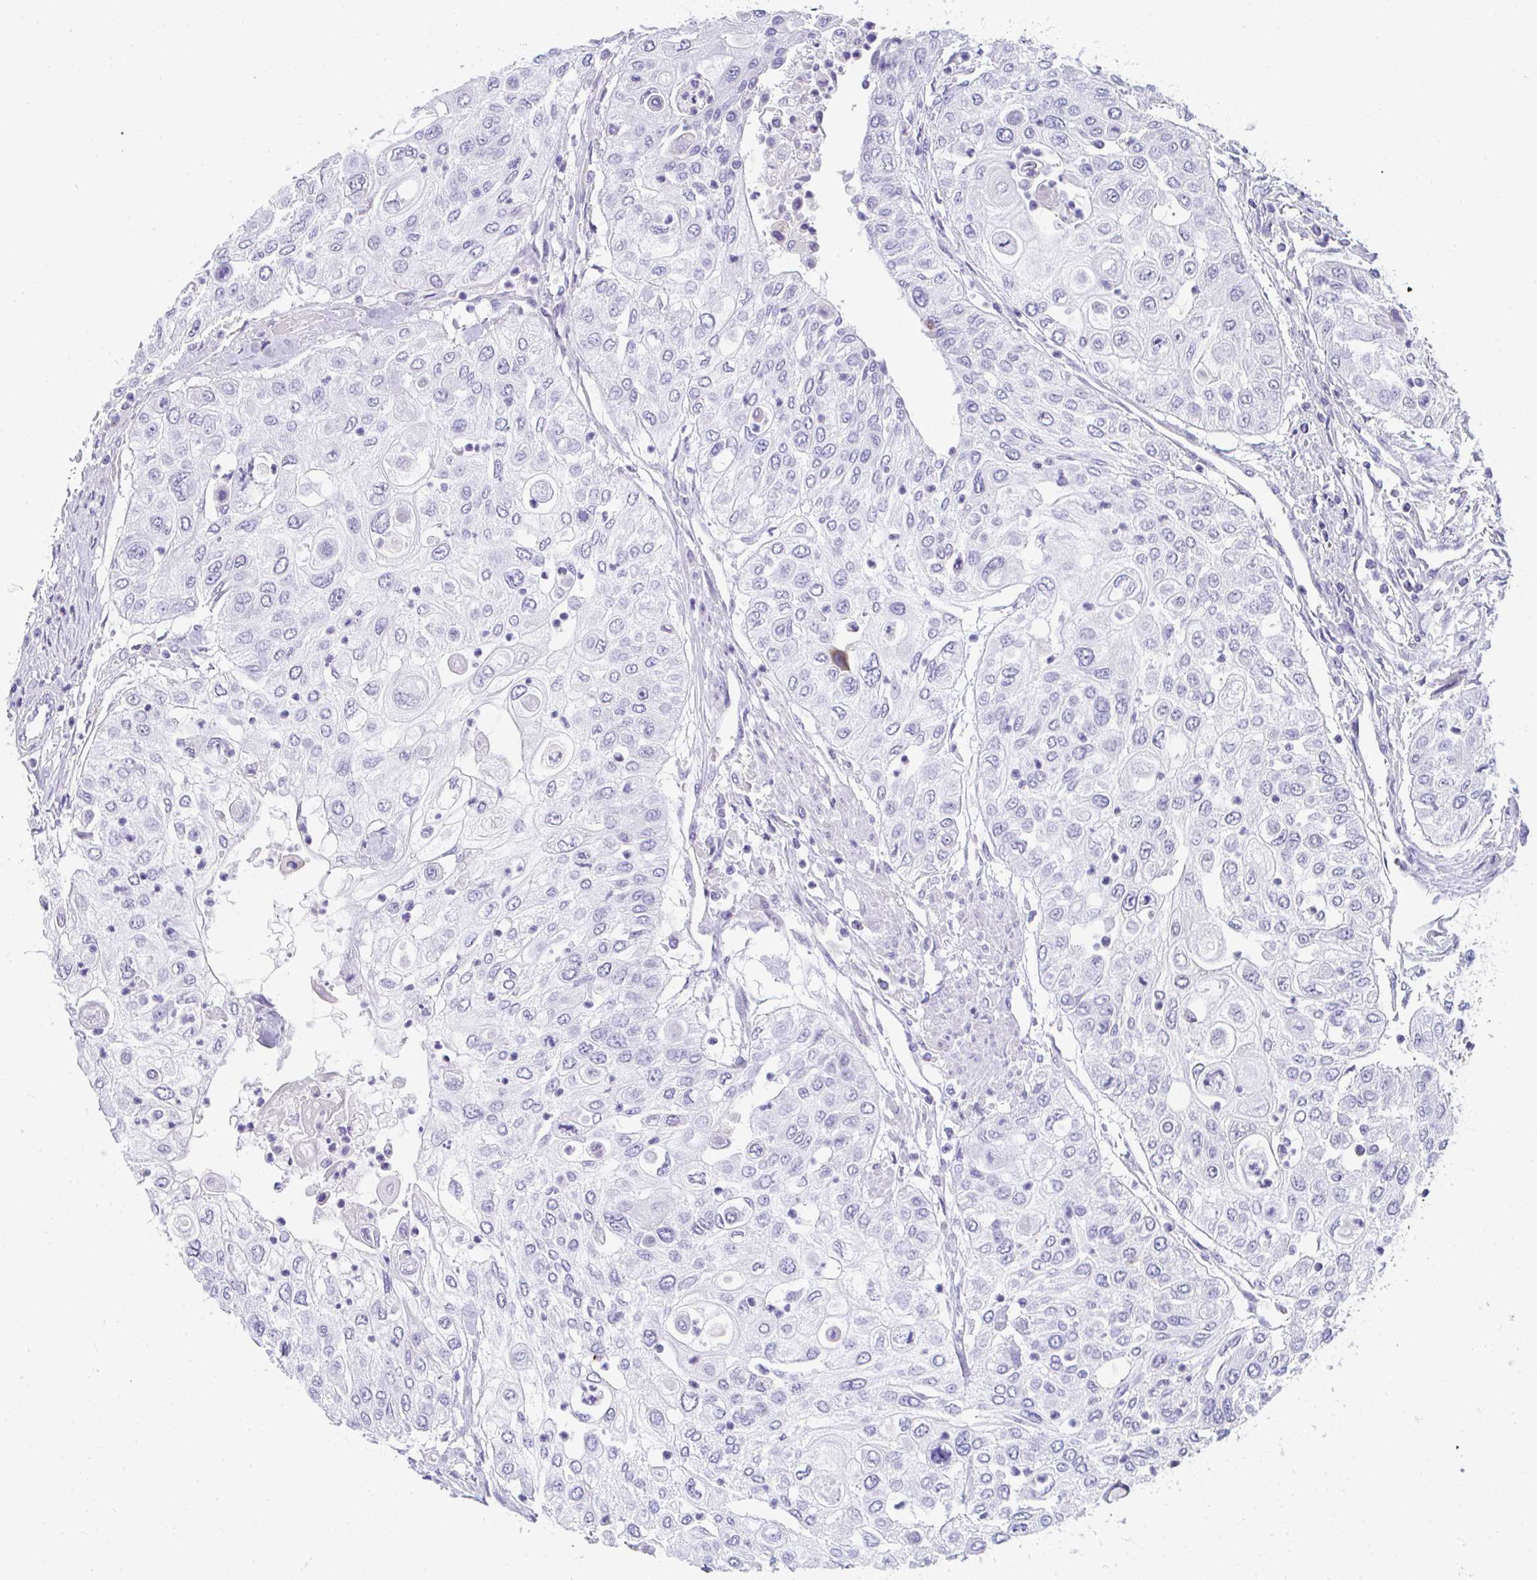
{"staining": {"intensity": "negative", "quantity": "none", "location": "none"}, "tissue": "urothelial cancer", "cell_type": "Tumor cells", "image_type": "cancer", "snomed": [{"axis": "morphology", "description": "Urothelial carcinoma, High grade"}, {"axis": "topography", "description": "Urinary bladder"}], "caption": "A high-resolution photomicrograph shows immunohistochemistry (IHC) staining of urothelial cancer, which reveals no significant staining in tumor cells.", "gene": "TTC30B", "patient": {"sex": "female", "age": 79}}